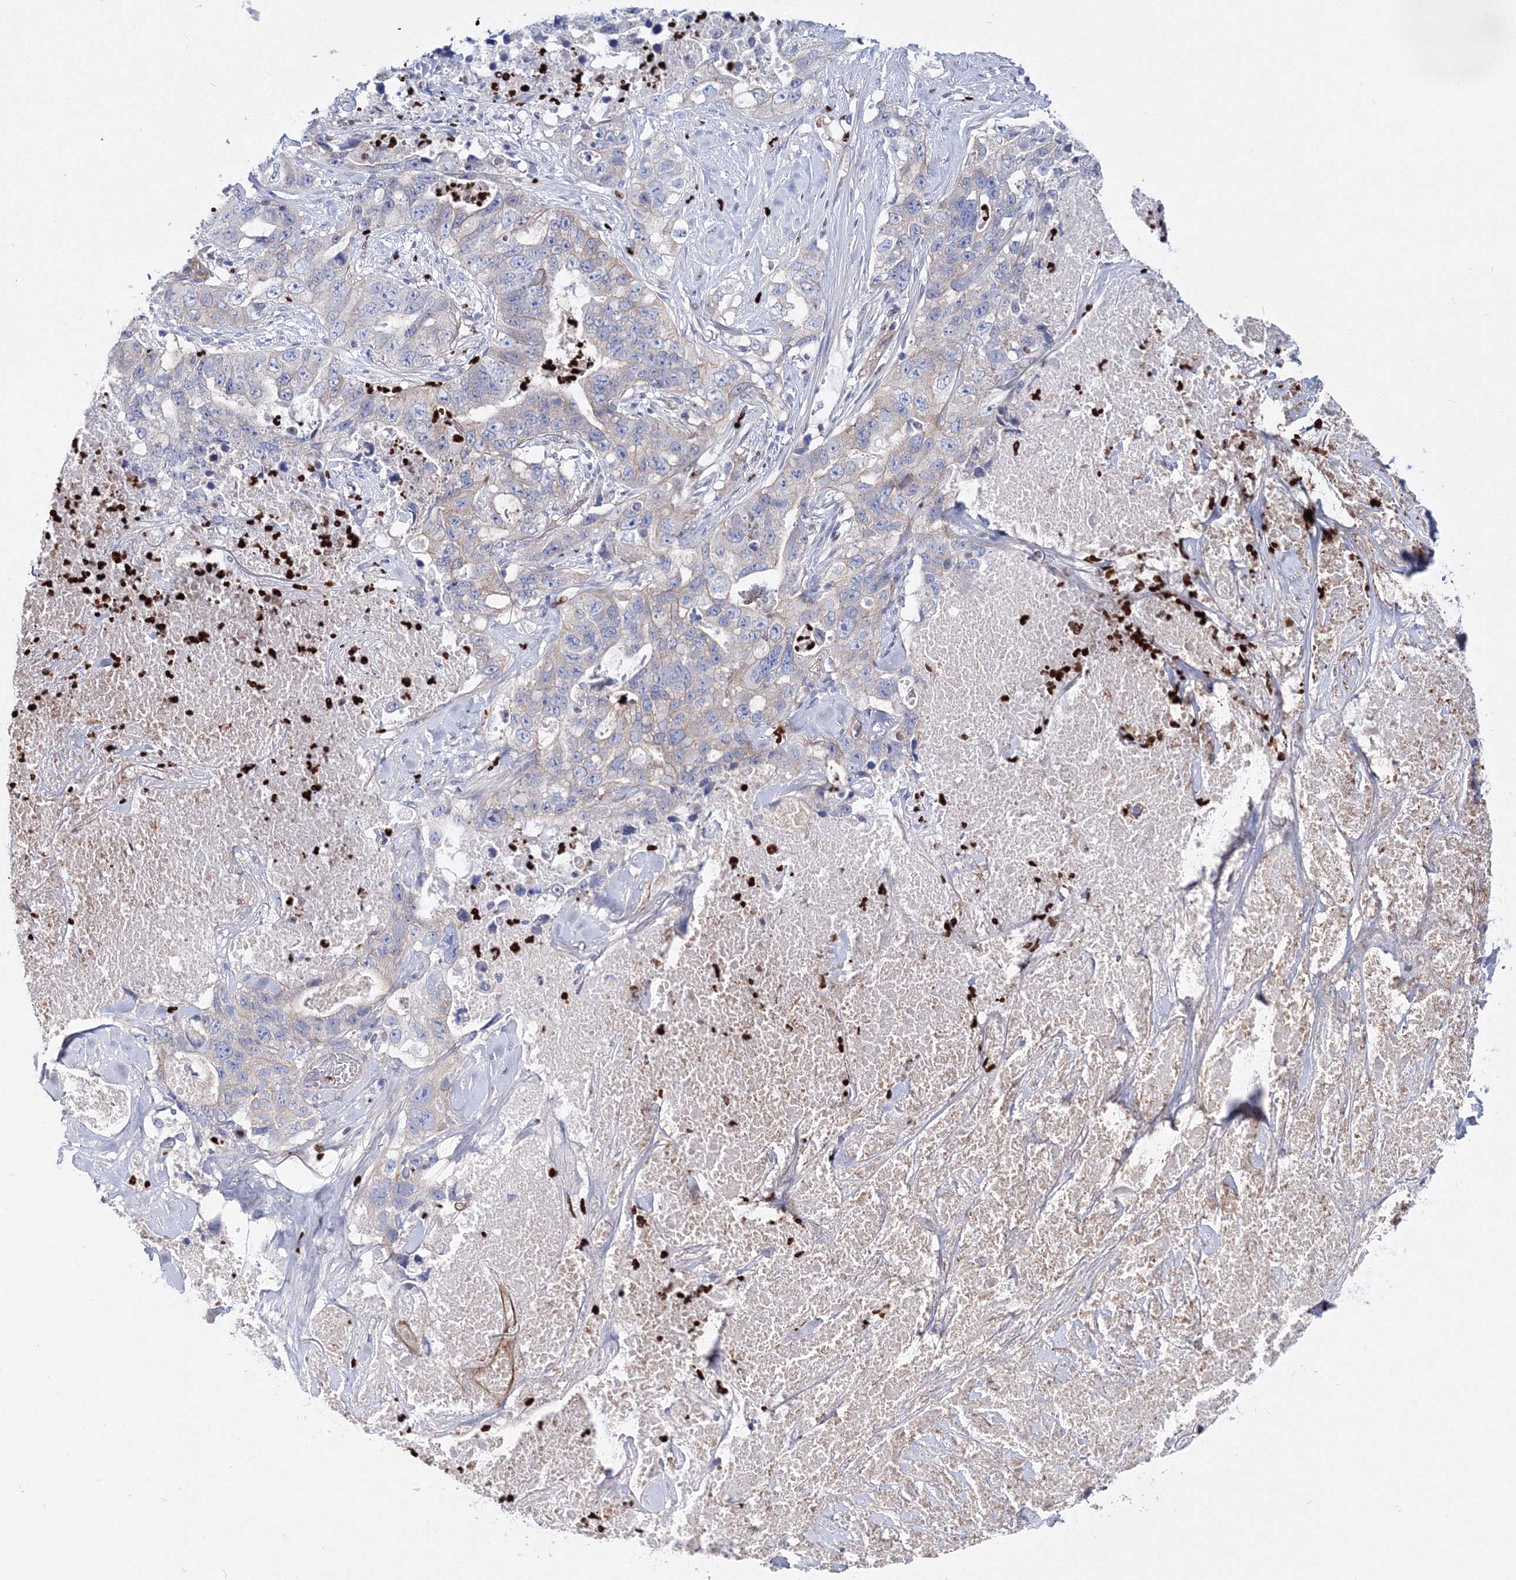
{"staining": {"intensity": "weak", "quantity": "<25%", "location": "cytoplasmic/membranous"}, "tissue": "lung cancer", "cell_type": "Tumor cells", "image_type": "cancer", "snomed": [{"axis": "morphology", "description": "Adenocarcinoma, NOS"}, {"axis": "topography", "description": "Lung"}], "caption": "The micrograph reveals no staining of tumor cells in adenocarcinoma (lung).", "gene": "C11orf52", "patient": {"sex": "female", "age": 51}}